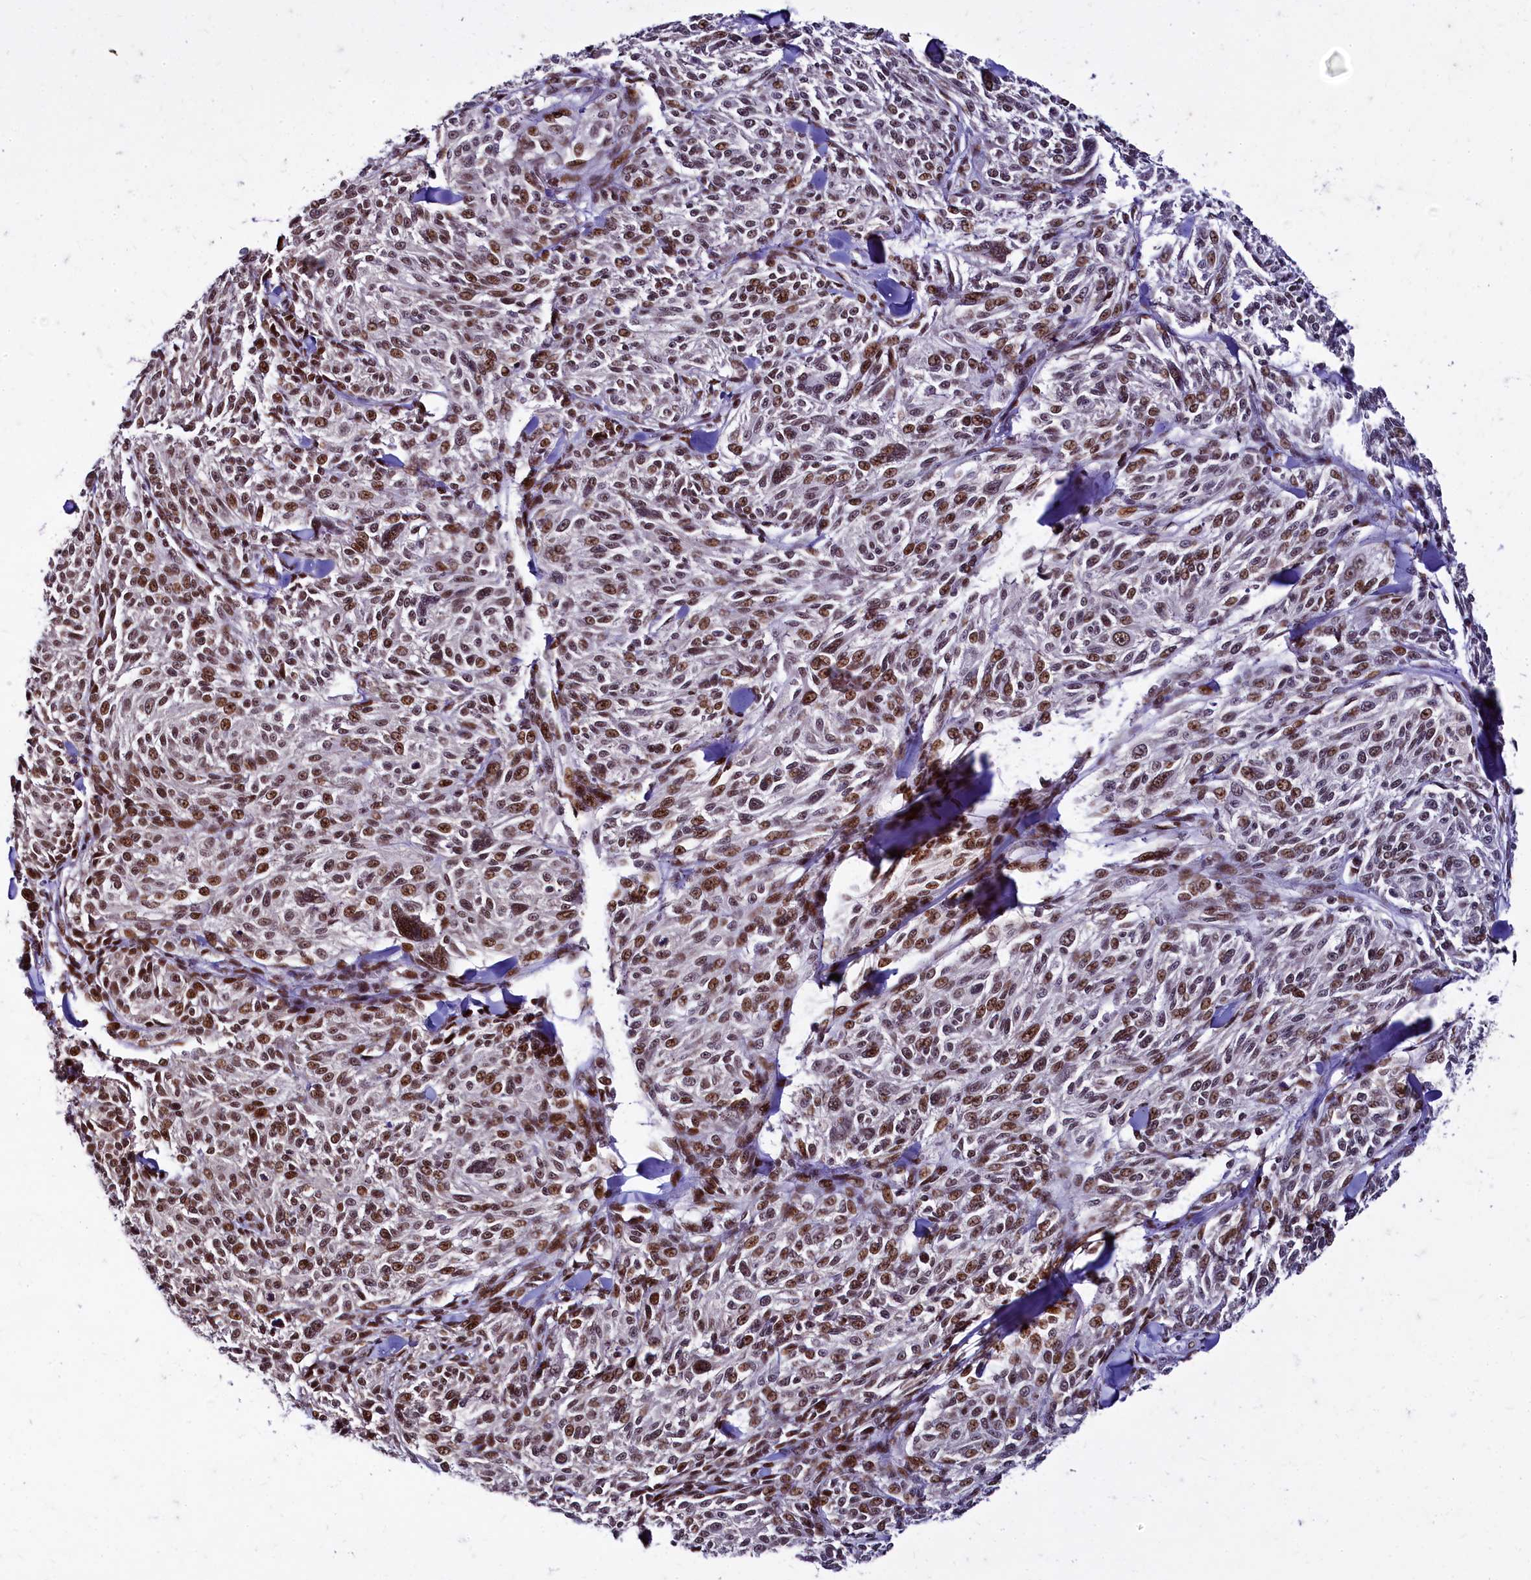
{"staining": {"intensity": "moderate", "quantity": ">75%", "location": "nuclear"}, "tissue": "melanoma", "cell_type": "Tumor cells", "image_type": "cancer", "snomed": [{"axis": "morphology", "description": "Malignant melanoma, NOS"}, {"axis": "topography", "description": "Skin of trunk"}], "caption": "Immunohistochemical staining of malignant melanoma displays moderate nuclear protein expression in about >75% of tumor cells.", "gene": "CPSF7", "patient": {"sex": "male", "age": 71}}